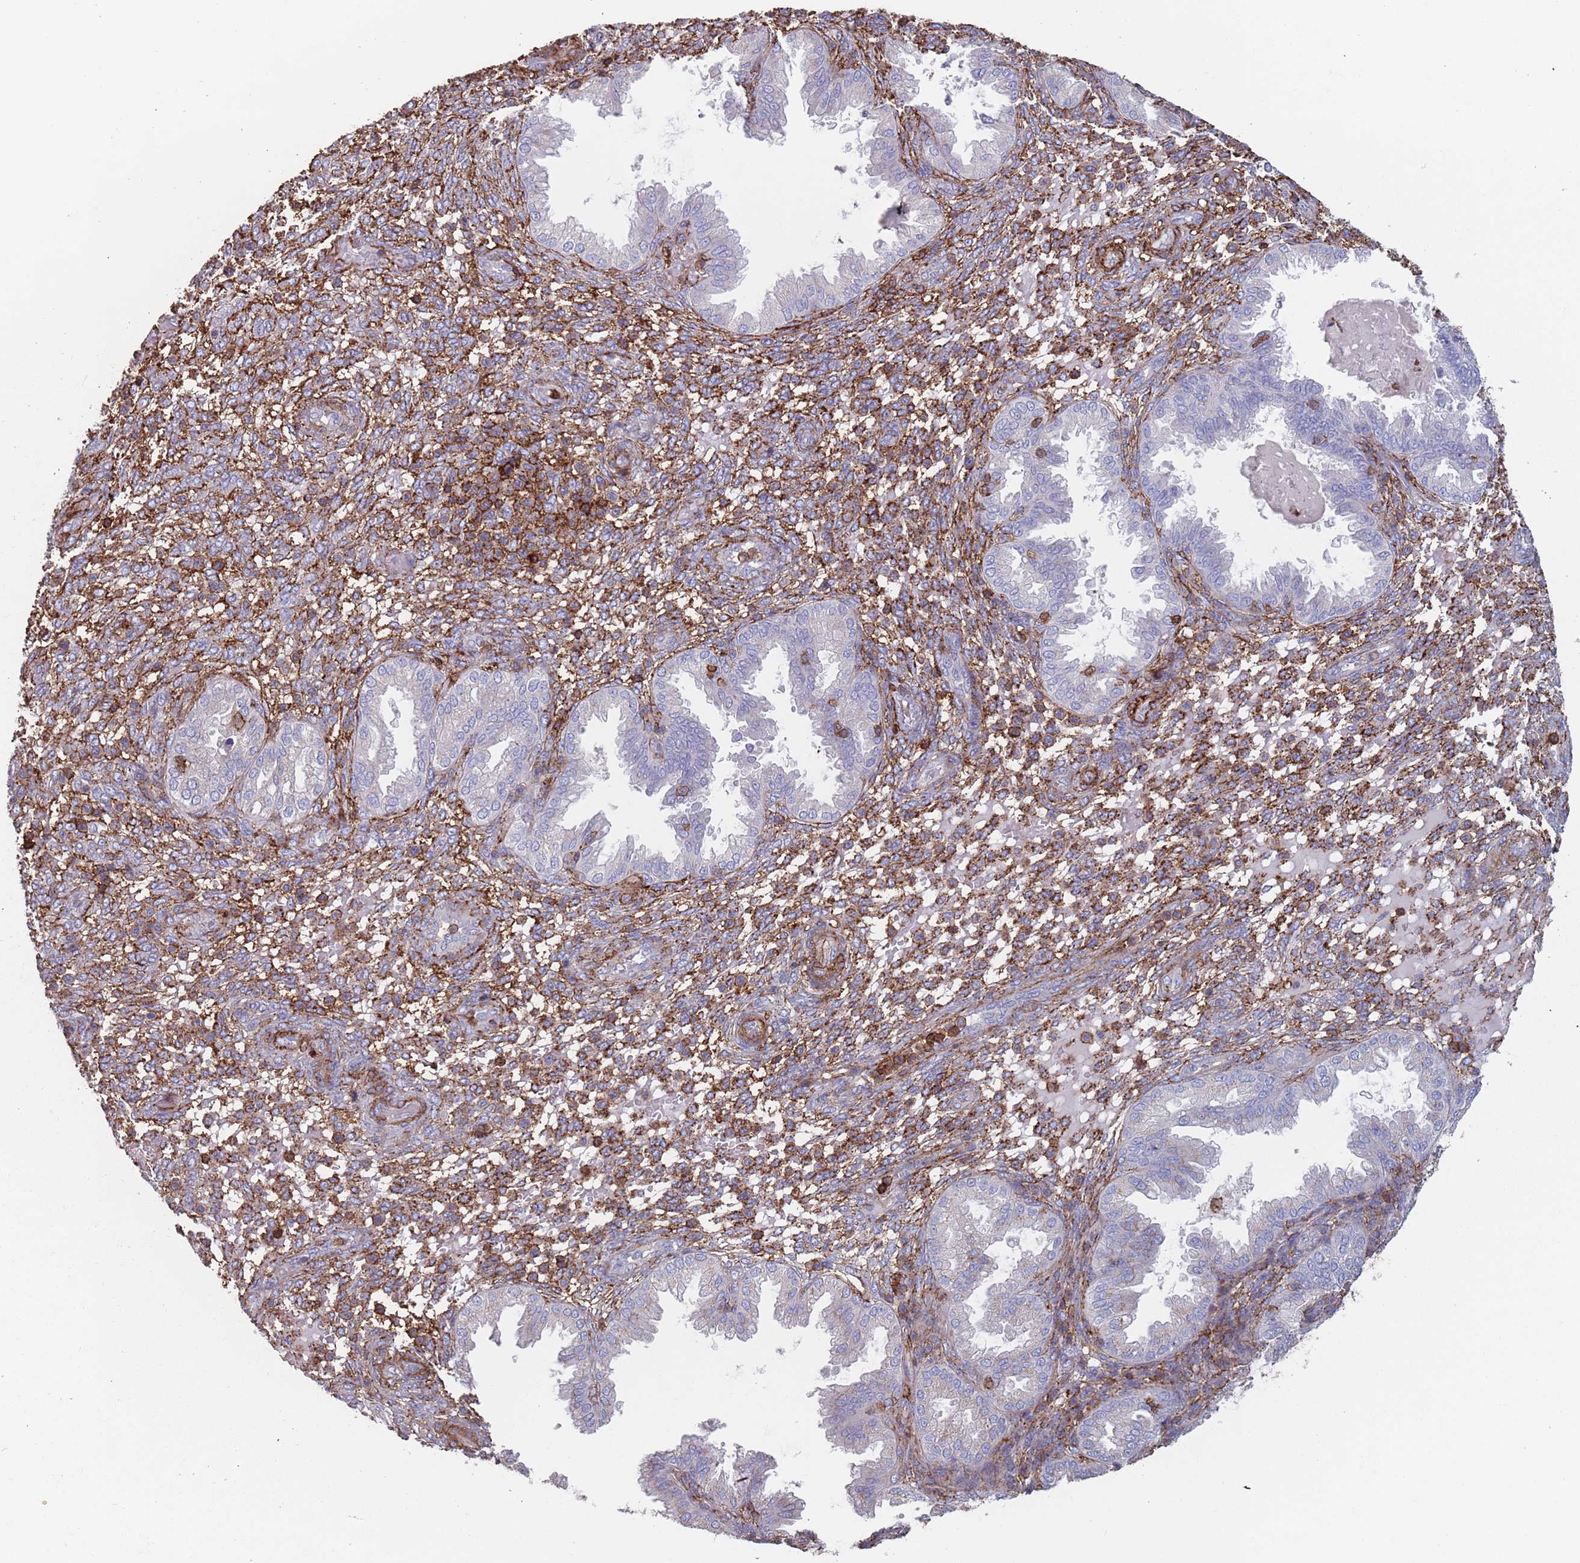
{"staining": {"intensity": "moderate", "quantity": ">75%", "location": "cytoplasmic/membranous"}, "tissue": "endometrium", "cell_type": "Cells in endometrial stroma", "image_type": "normal", "snomed": [{"axis": "morphology", "description": "Normal tissue, NOS"}, {"axis": "topography", "description": "Endometrium"}], "caption": "Immunohistochemical staining of benign human endometrium reveals >75% levels of moderate cytoplasmic/membranous protein expression in about >75% of cells in endometrial stroma. Using DAB (3,3'-diaminobenzidine) (brown) and hematoxylin (blue) stains, captured at high magnification using brightfield microscopy.", "gene": "RNF144A", "patient": {"sex": "female", "age": 33}}